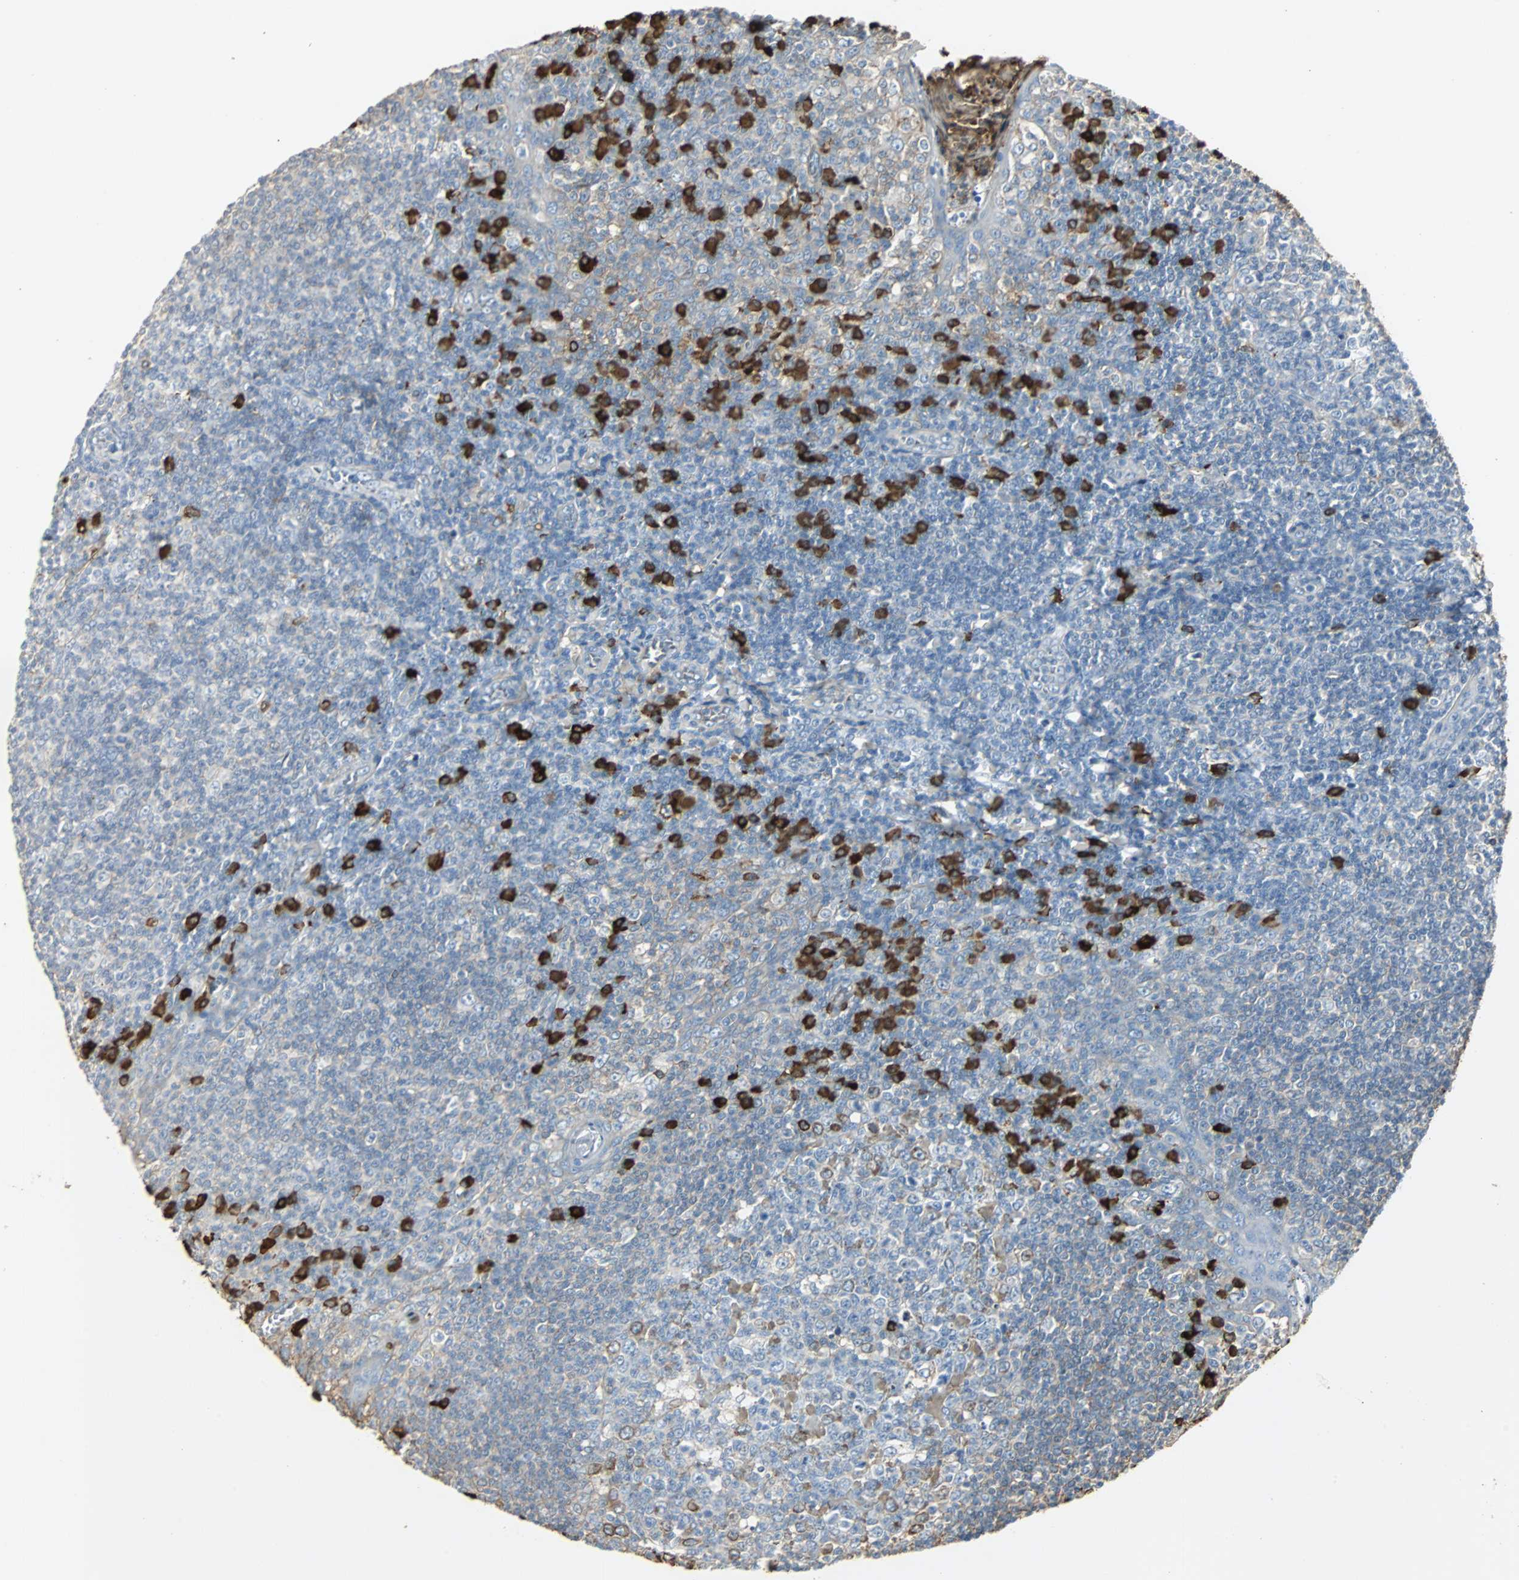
{"staining": {"intensity": "weak", "quantity": "<25%", "location": "cytoplasmic/membranous"}, "tissue": "tonsil", "cell_type": "Germinal center cells", "image_type": "normal", "snomed": [{"axis": "morphology", "description": "Normal tissue, NOS"}, {"axis": "topography", "description": "Tonsil"}], "caption": "Immunohistochemical staining of unremarkable tonsil displays no significant staining in germinal center cells. (Immunohistochemistry, brightfield microscopy, high magnification).", "gene": "IGHA1", "patient": {"sex": "male", "age": 31}}